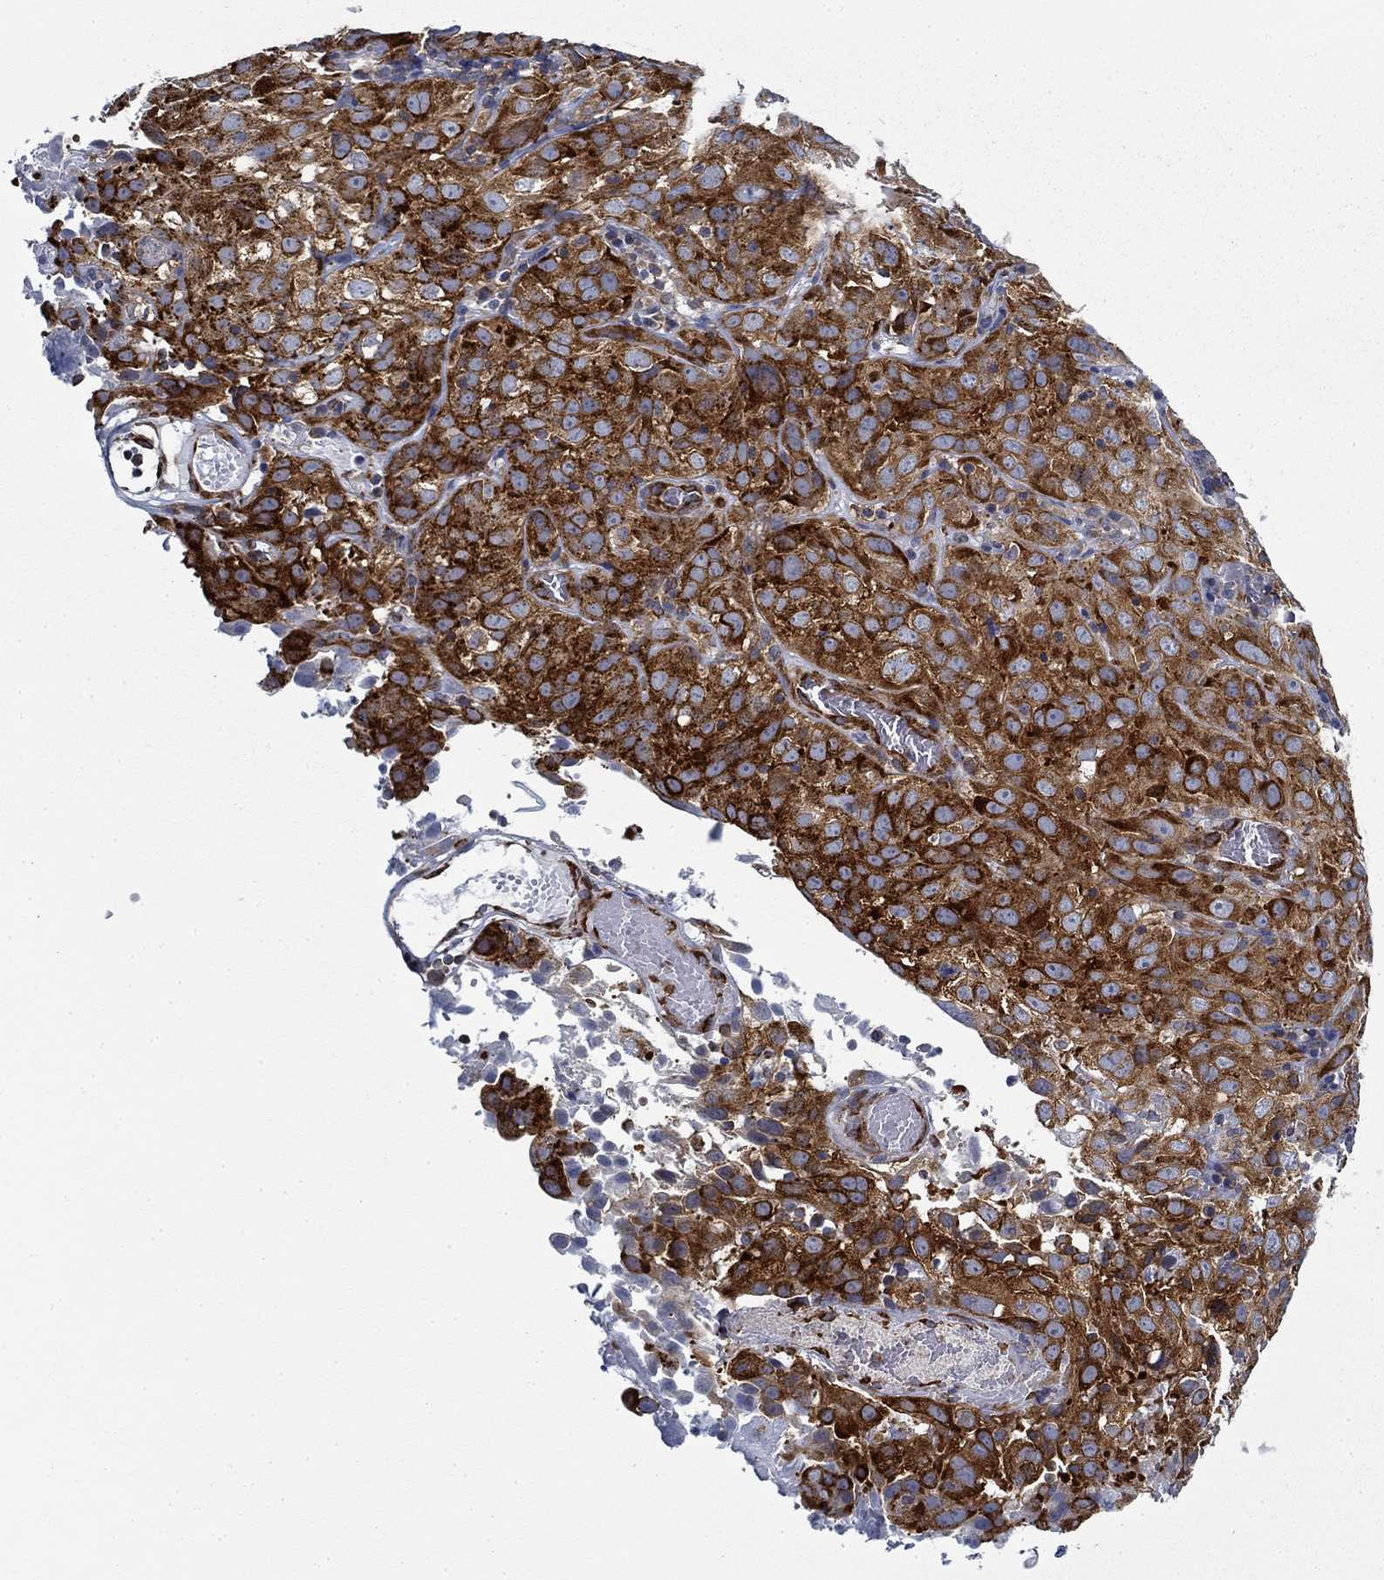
{"staining": {"intensity": "strong", "quantity": ">75%", "location": "cytoplasmic/membranous"}, "tissue": "cervical cancer", "cell_type": "Tumor cells", "image_type": "cancer", "snomed": [{"axis": "morphology", "description": "Squamous cell carcinoma, NOS"}, {"axis": "topography", "description": "Cervix"}], "caption": "IHC staining of cervical cancer (squamous cell carcinoma), which displays high levels of strong cytoplasmic/membranous expression in about >75% of tumor cells indicating strong cytoplasmic/membranous protein staining. The staining was performed using DAB (brown) for protein detection and nuclei were counterstained in hematoxylin (blue).", "gene": "FXR1", "patient": {"sex": "female", "age": 32}}